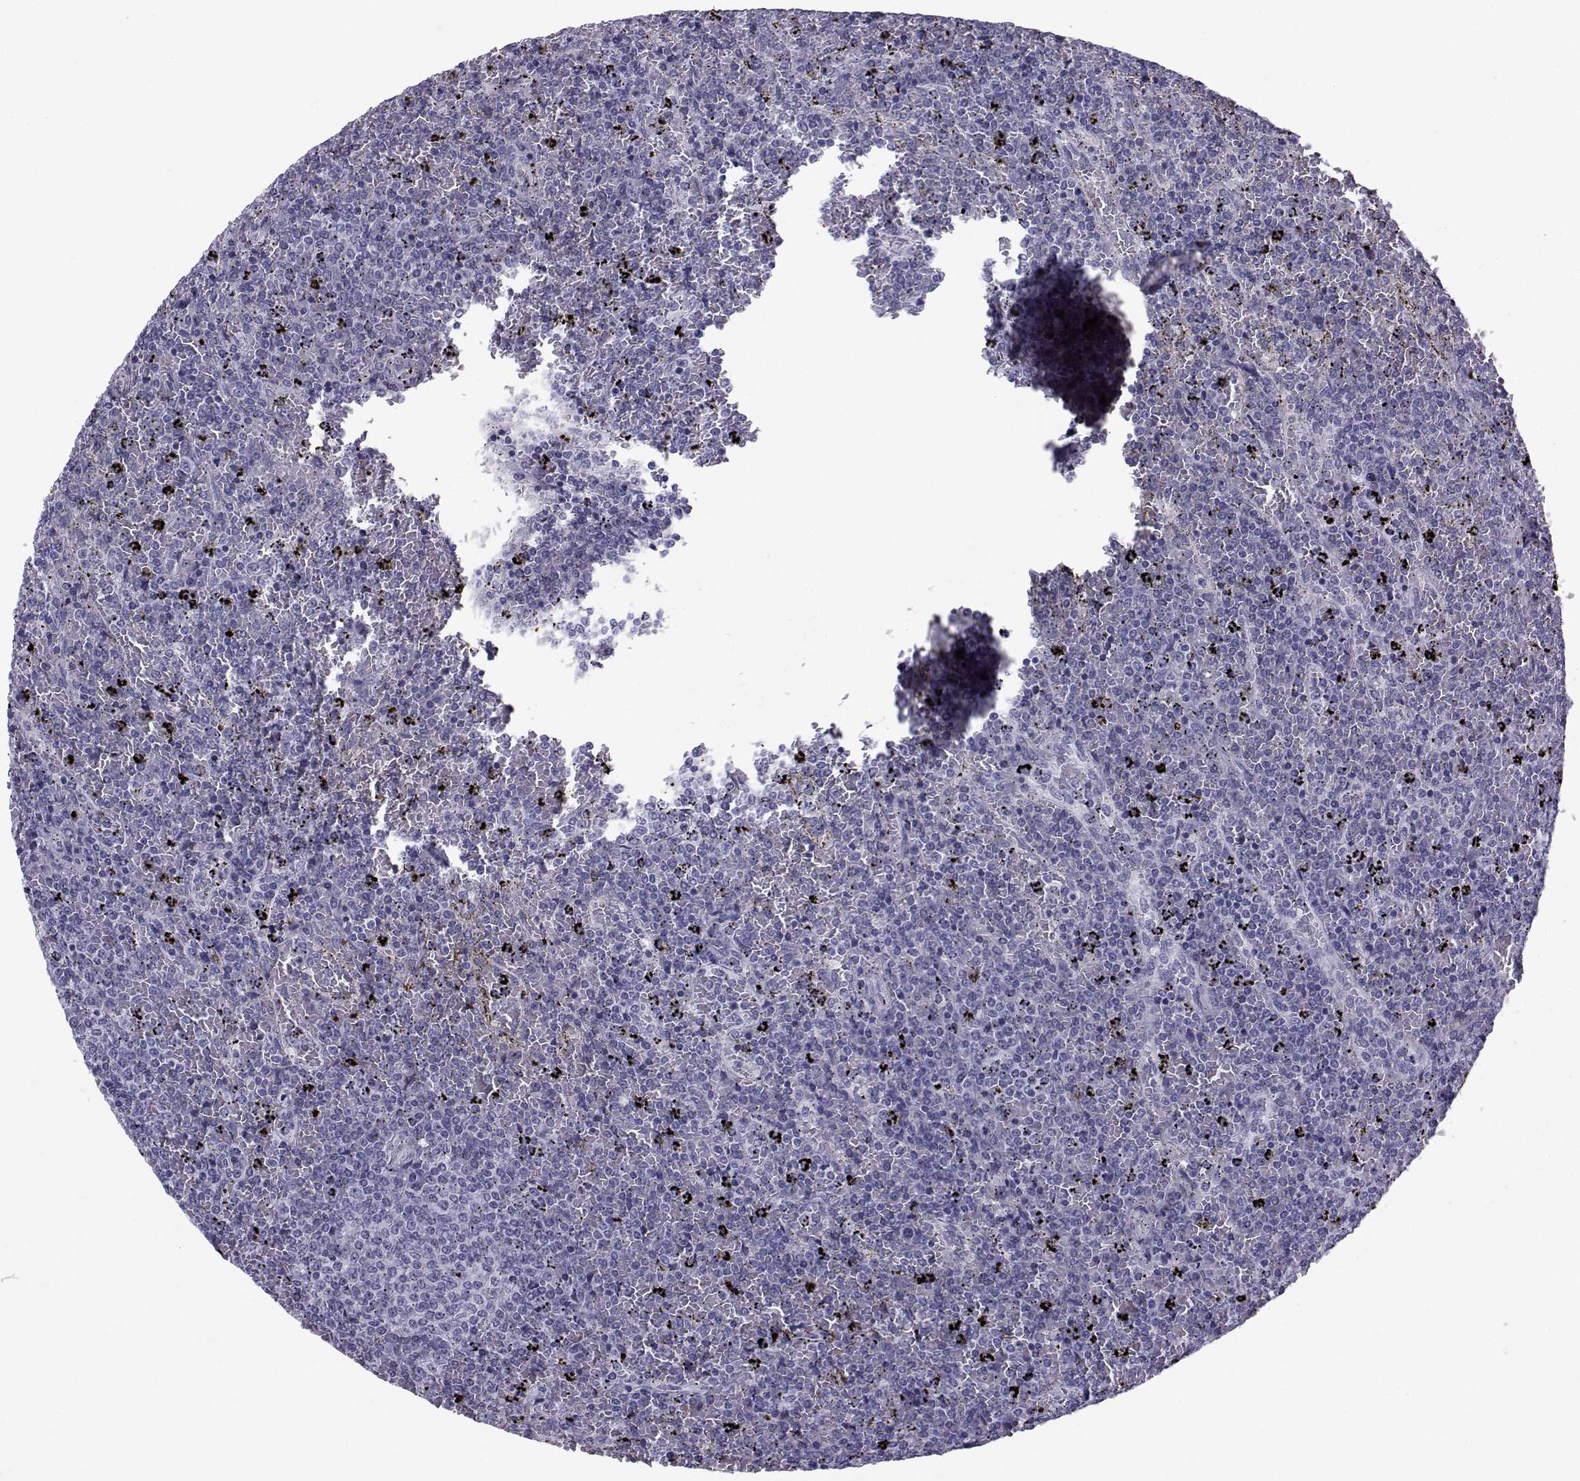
{"staining": {"intensity": "negative", "quantity": "none", "location": "none"}, "tissue": "lymphoma", "cell_type": "Tumor cells", "image_type": "cancer", "snomed": [{"axis": "morphology", "description": "Malignant lymphoma, non-Hodgkin's type, Low grade"}, {"axis": "topography", "description": "Spleen"}], "caption": "High magnification brightfield microscopy of malignant lymphoma, non-Hodgkin's type (low-grade) stained with DAB (3,3'-diaminobenzidine) (brown) and counterstained with hematoxylin (blue): tumor cells show no significant staining.", "gene": "SPANXD", "patient": {"sex": "female", "age": 77}}